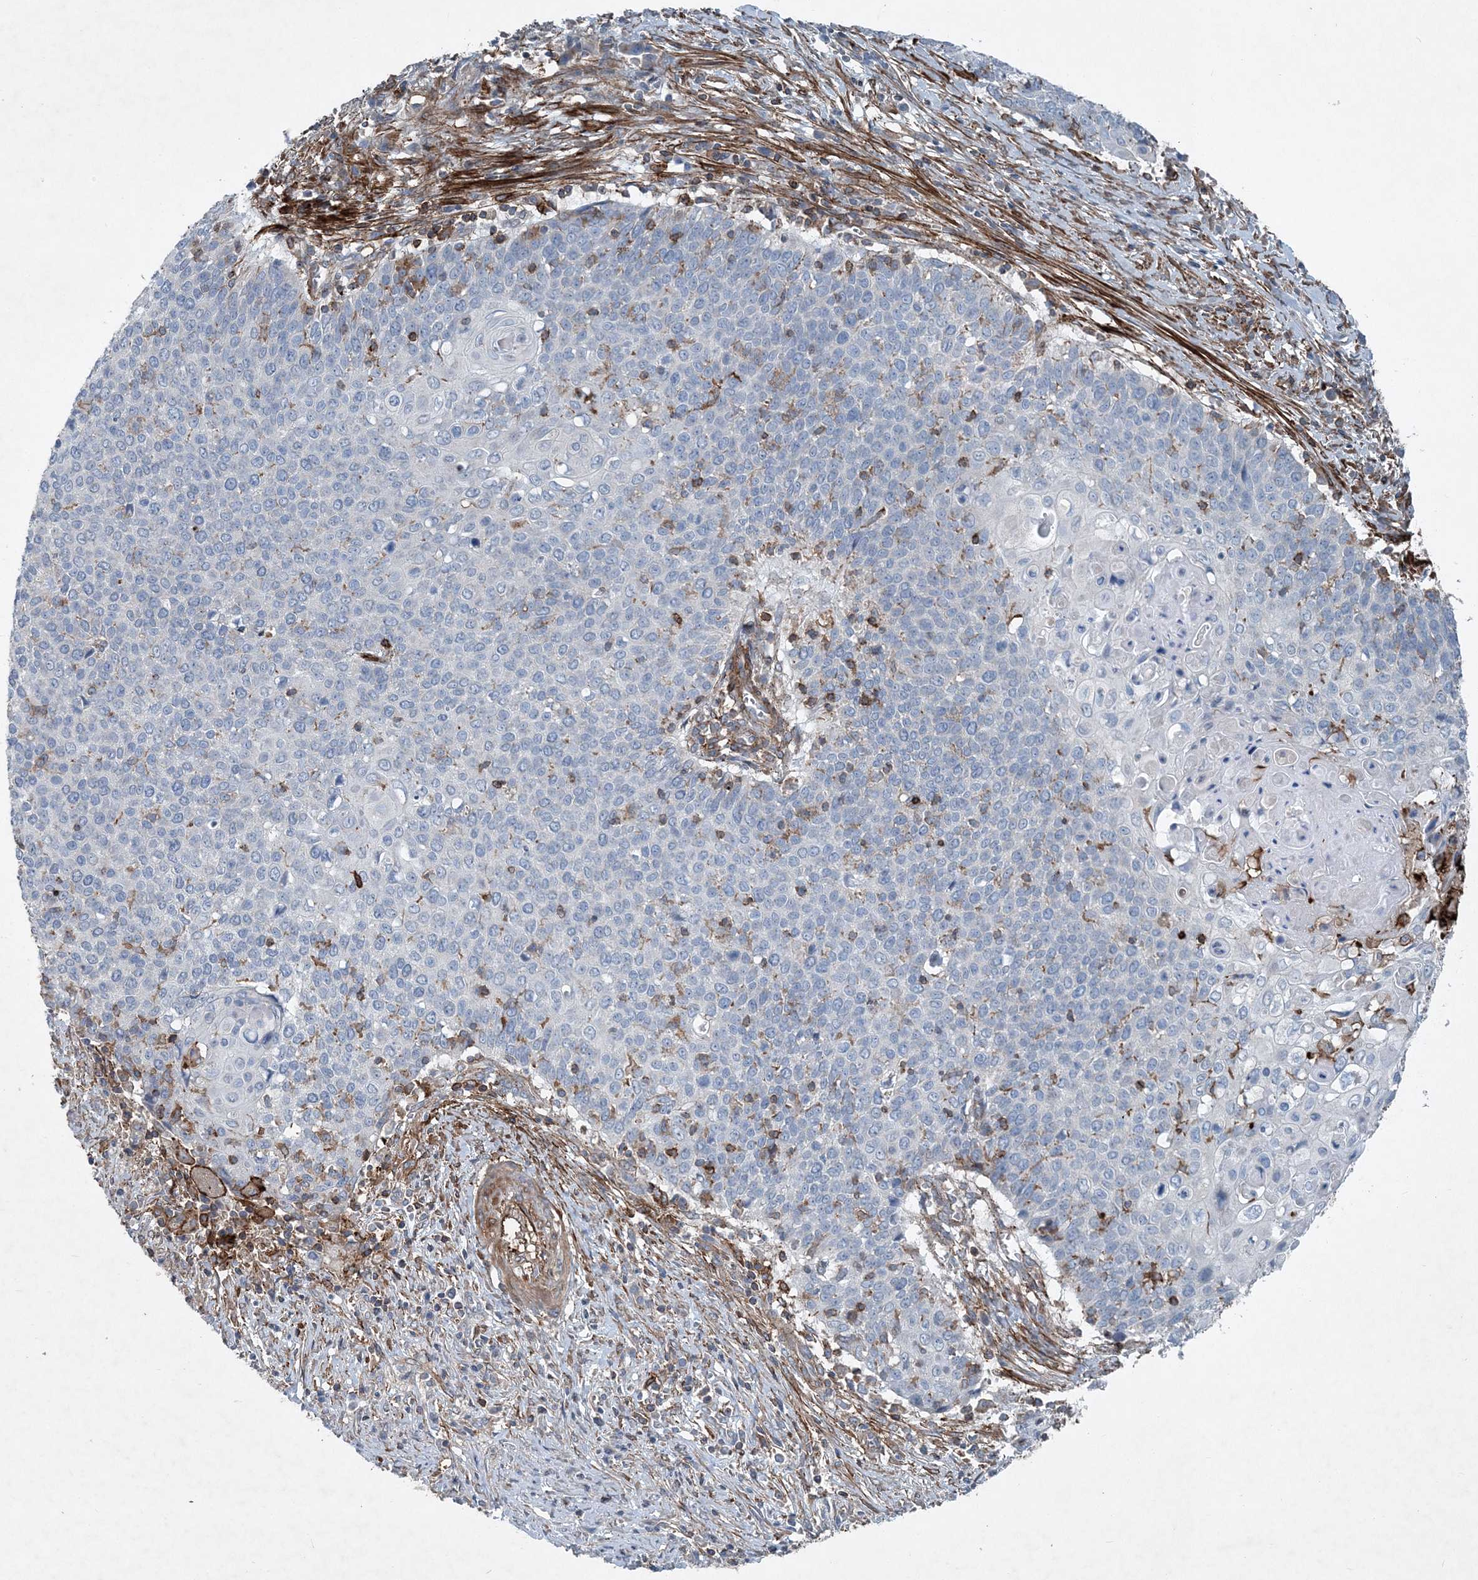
{"staining": {"intensity": "negative", "quantity": "none", "location": "none"}, "tissue": "cervical cancer", "cell_type": "Tumor cells", "image_type": "cancer", "snomed": [{"axis": "morphology", "description": "Squamous cell carcinoma, NOS"}, {"axis": "topography", "description": "Cervix"}], "caption": "Histopathology image shows no significant protein positivity in tumor cells of squamous cell carcinoma (cervical).", "gene": "DGUOK", "patient": {"sex": "female", "age": 39}}